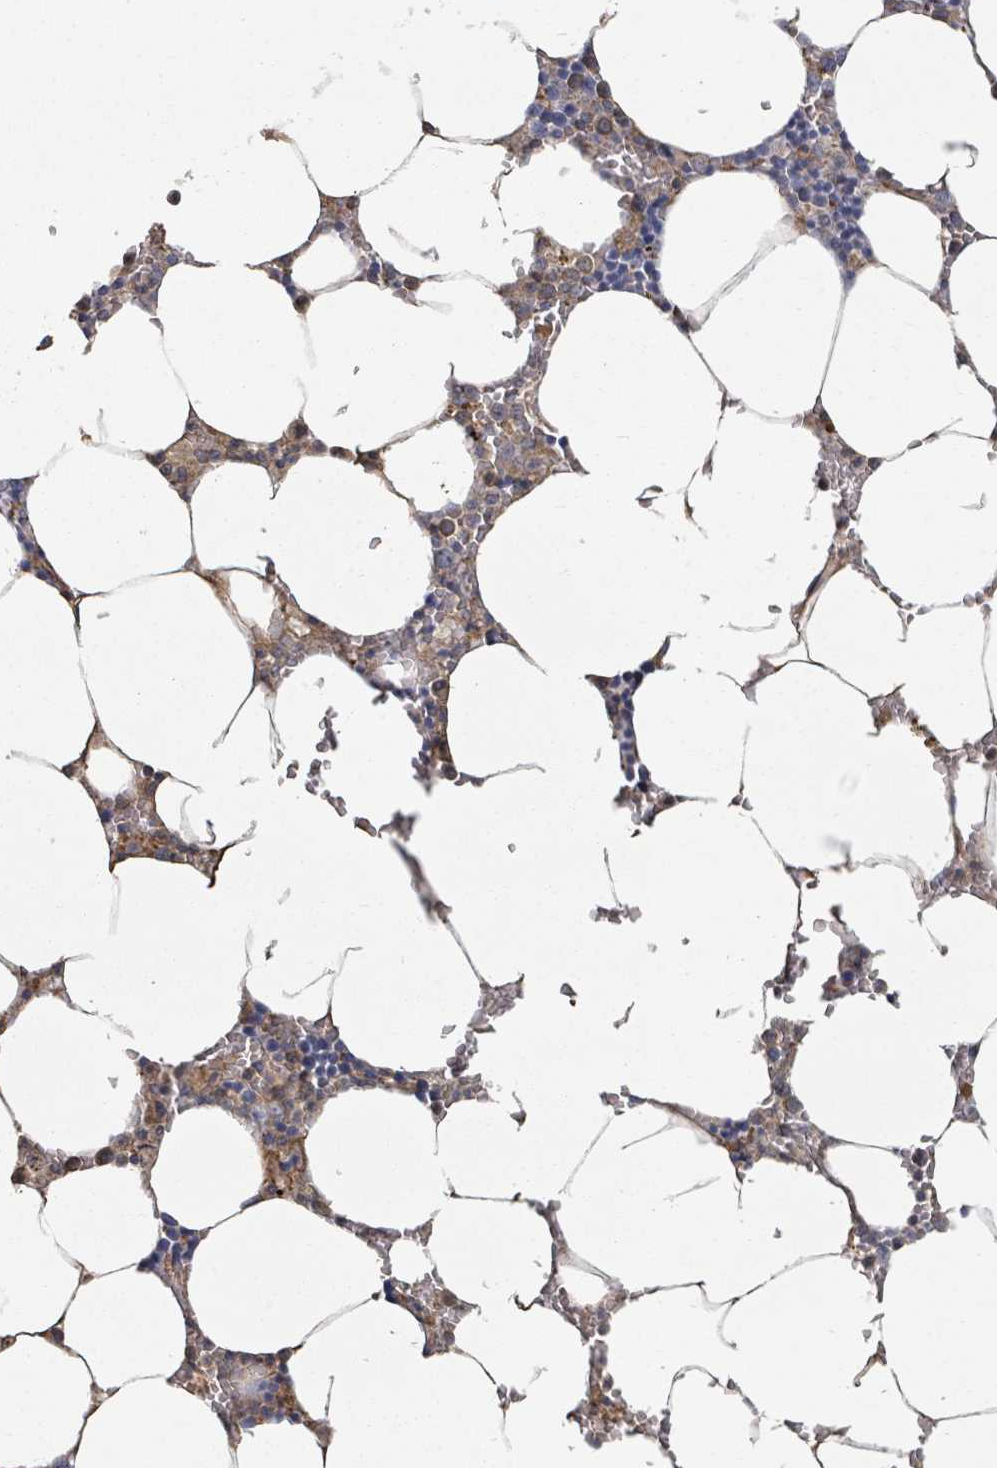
{"staining": {"intensity": "weak", "quantity": "<25%", "location": "cytoplasmic/membranous"}, "tissue": "bone marrow", "cell_type": "Hematopoietic cells", "image_type": "normal", "snomed": [{"axis": "morphology", "description": "Normal tissue, NOS"}, {"axis": "topography", "description": "Bone marrow"}], "caption": "High power microscopy image of an immunohistochemistry (IHC) image of benign bone marrow, revealing no significant expression in hematopoietic cells. (DAB (3,3'-diaminobenzidine) immunohistochemistry (IHC) visualized using brightfield microscopy, high magnification).", "gene": "GABBR1", "patient": {"sex": "male", "age": 70}}